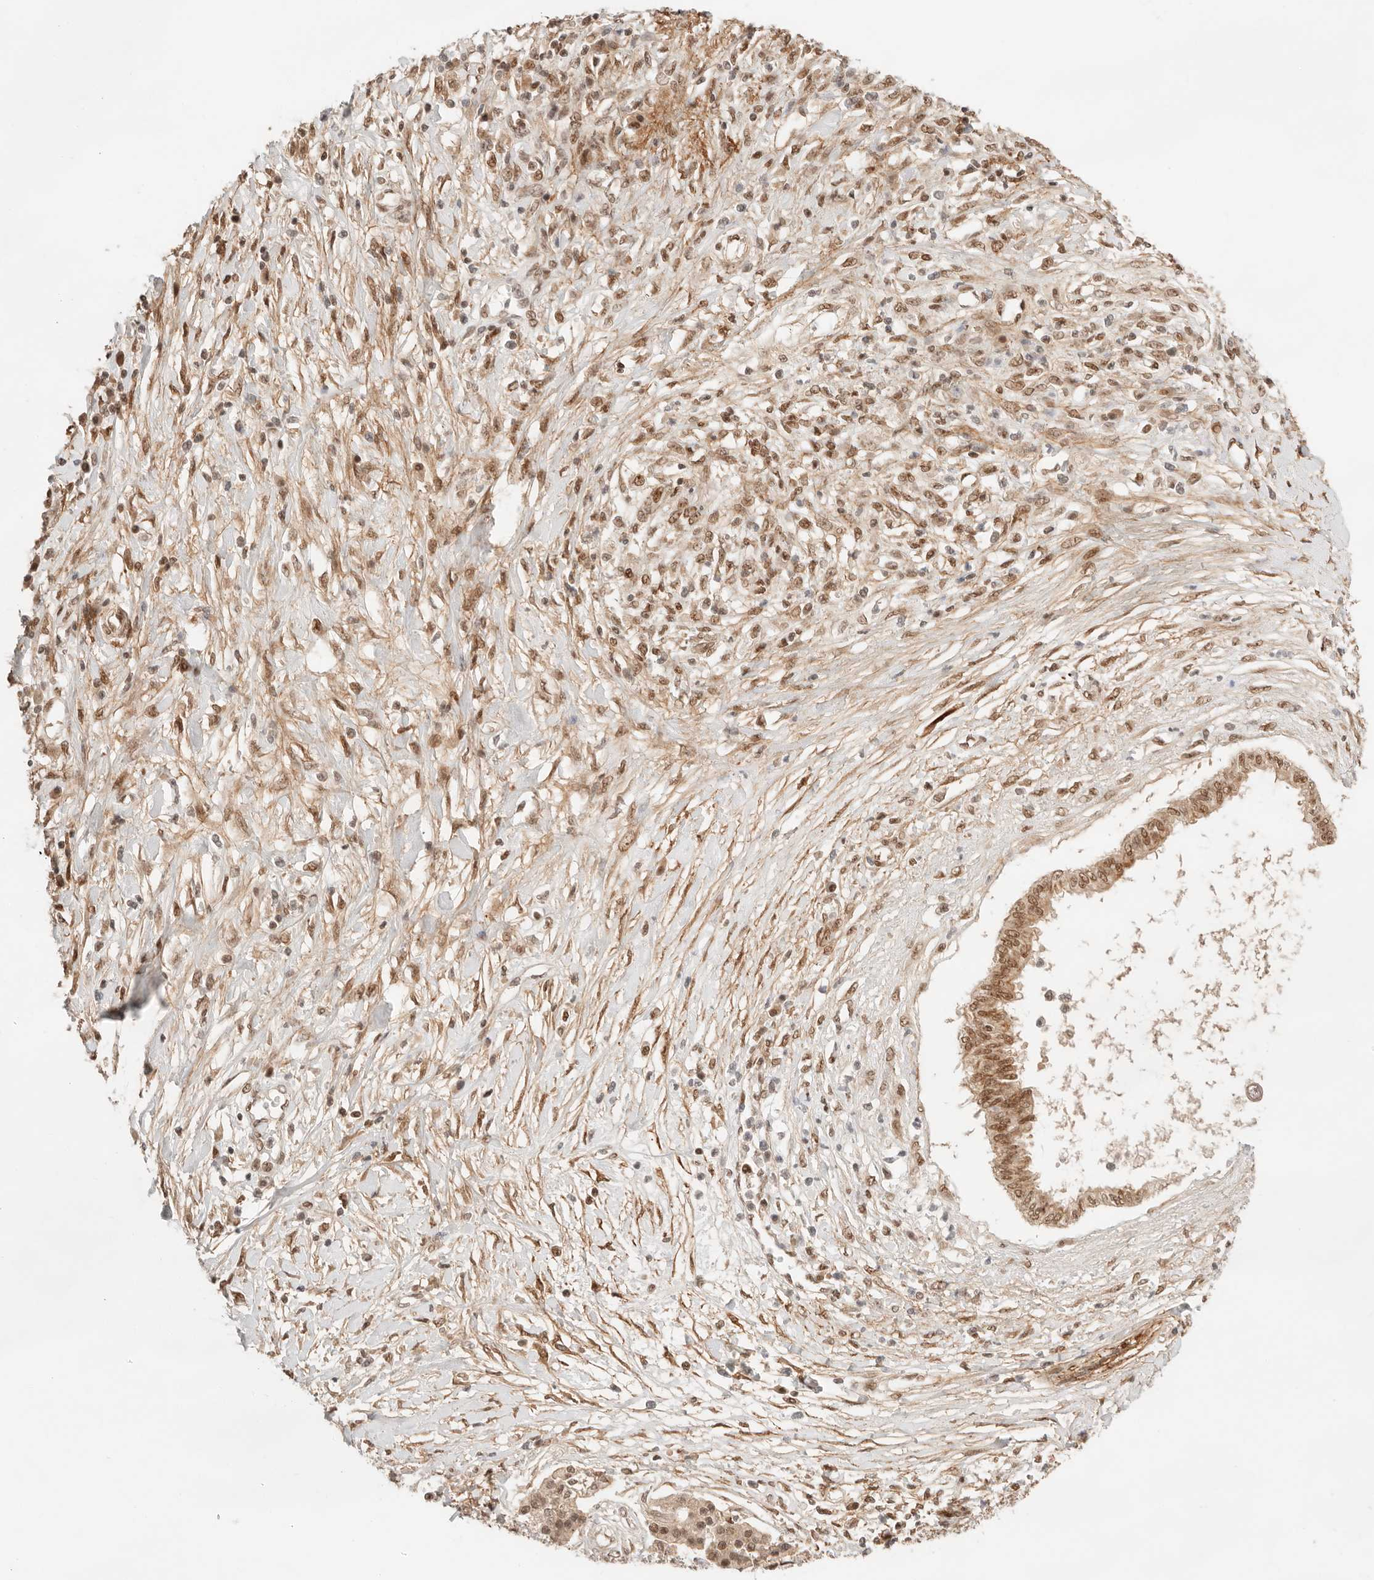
{"staining": {"intensity": "moderate", "quantity": ">75%", "location": "nuclear"}, "tissue": "pancreatic cancer", "cell_type": "Tumor cells", "image_type": "cancer", "snomed": [{"axis": "morphology", "description": "Adenocarcinoma, NOS"}, {"axis": "topography", "description": "Pancreas"}], "caption": "Tumor cells show medium levels of moderate nuclear expression in approximately >75% of cells in adenocarcinoma (pancreatic). (IHC, brightfield microscopy, high magnification).", "gene": "GTF2E2", "patient": {"sex": "female", "age": 56}}